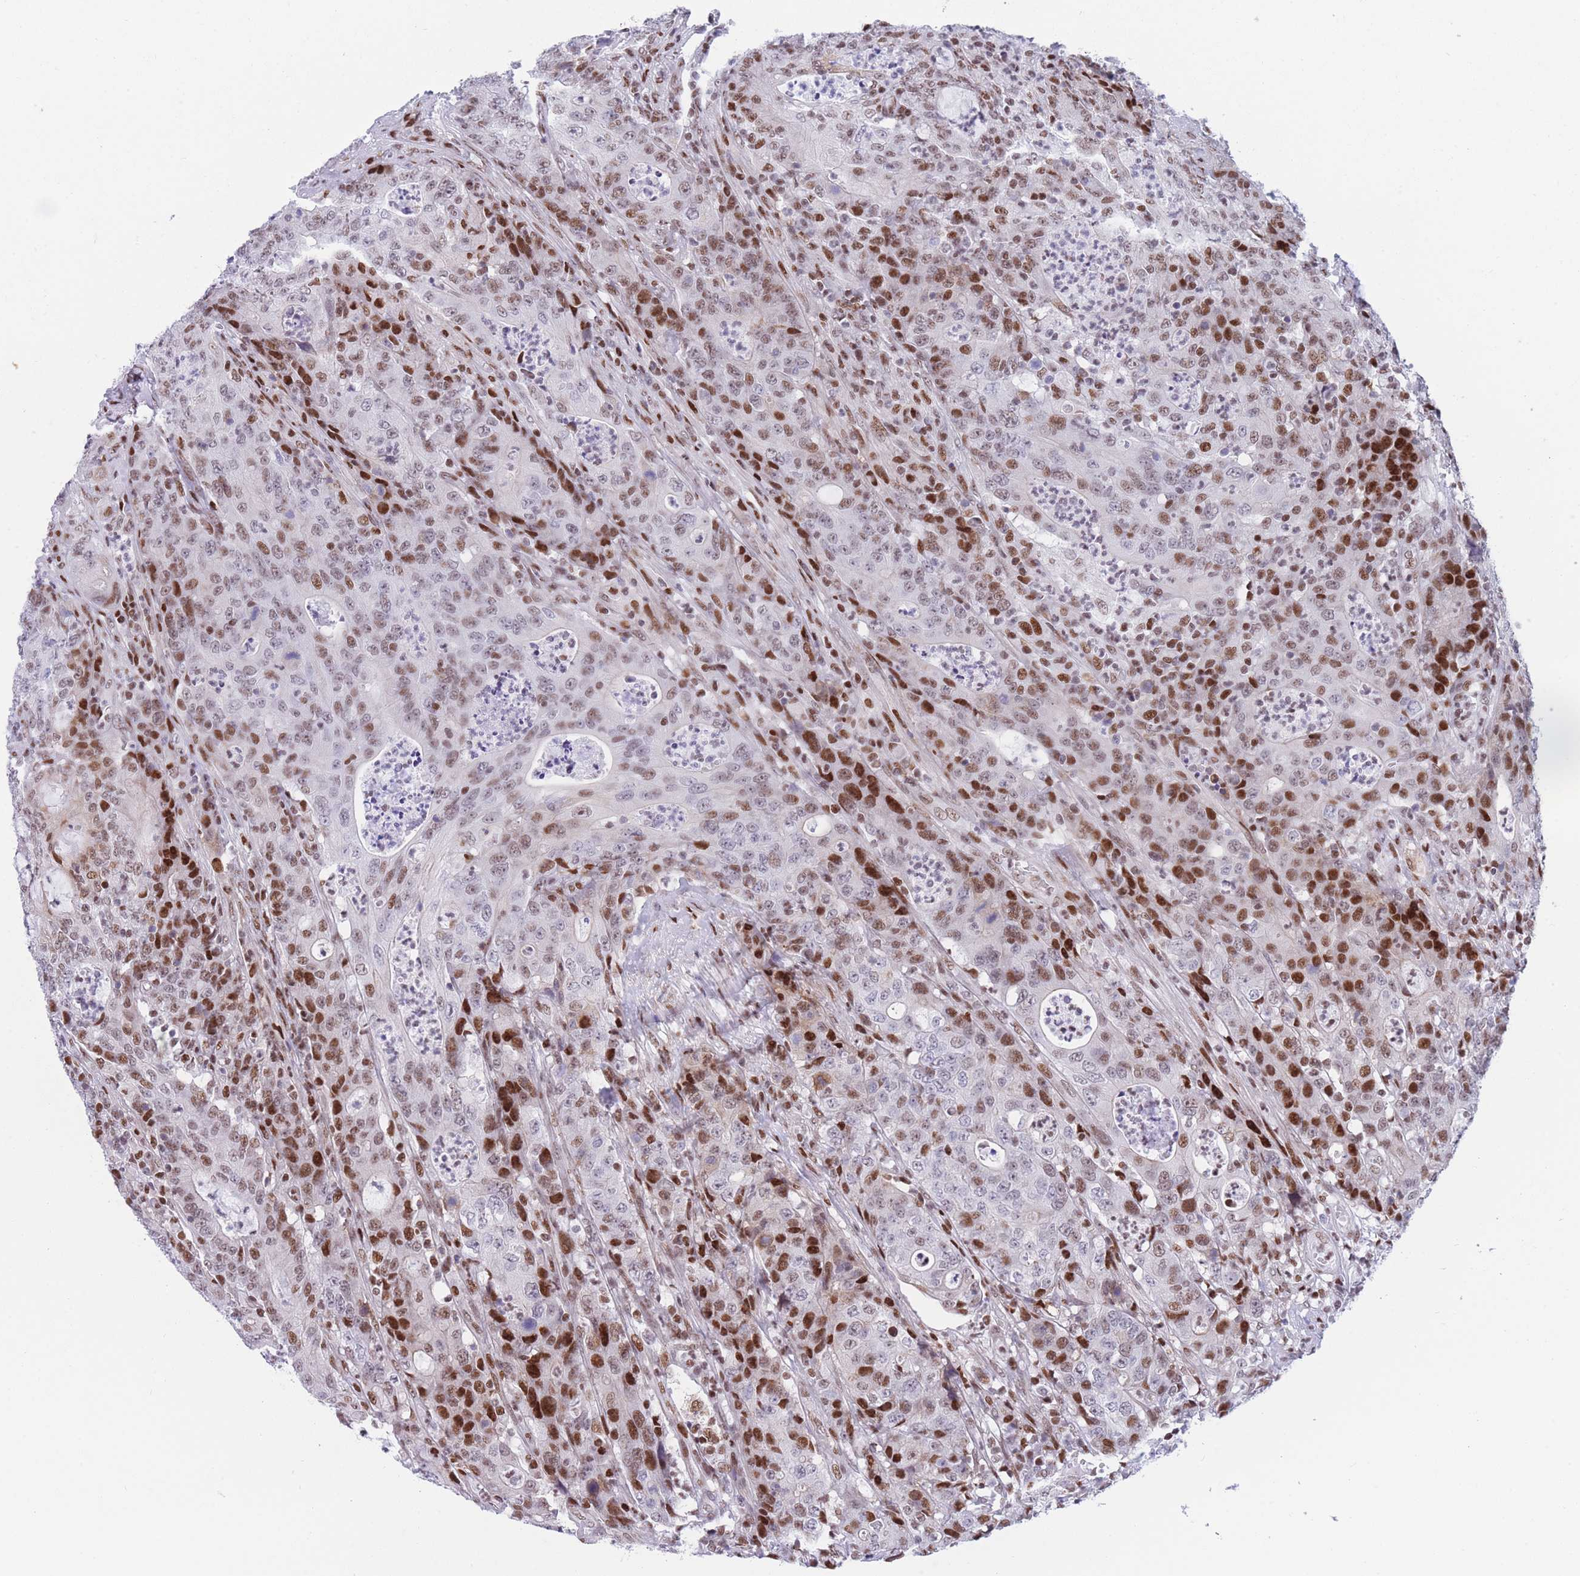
{"staining": {"intensity": "strong", "quantity": "25%-75%", "location": "nuclear"}, "tissue": "colorectal cancer", "cell_type": "Tumor cells", "image_type": "cancer", "snomed": [{"axis": "morphology", "description": "Adenocarcinoma, NOS"}, {"axis": "topography", "description": "Colon"}], "caption": "Approximately 25%-75% of tumor cells in colorectal cancer demonstrate strong nuclear protein expression as visualized by brown immunohistochemical staining.", "gene": "DNAJC3", "patient": {"sex": "male", "age": 83}}